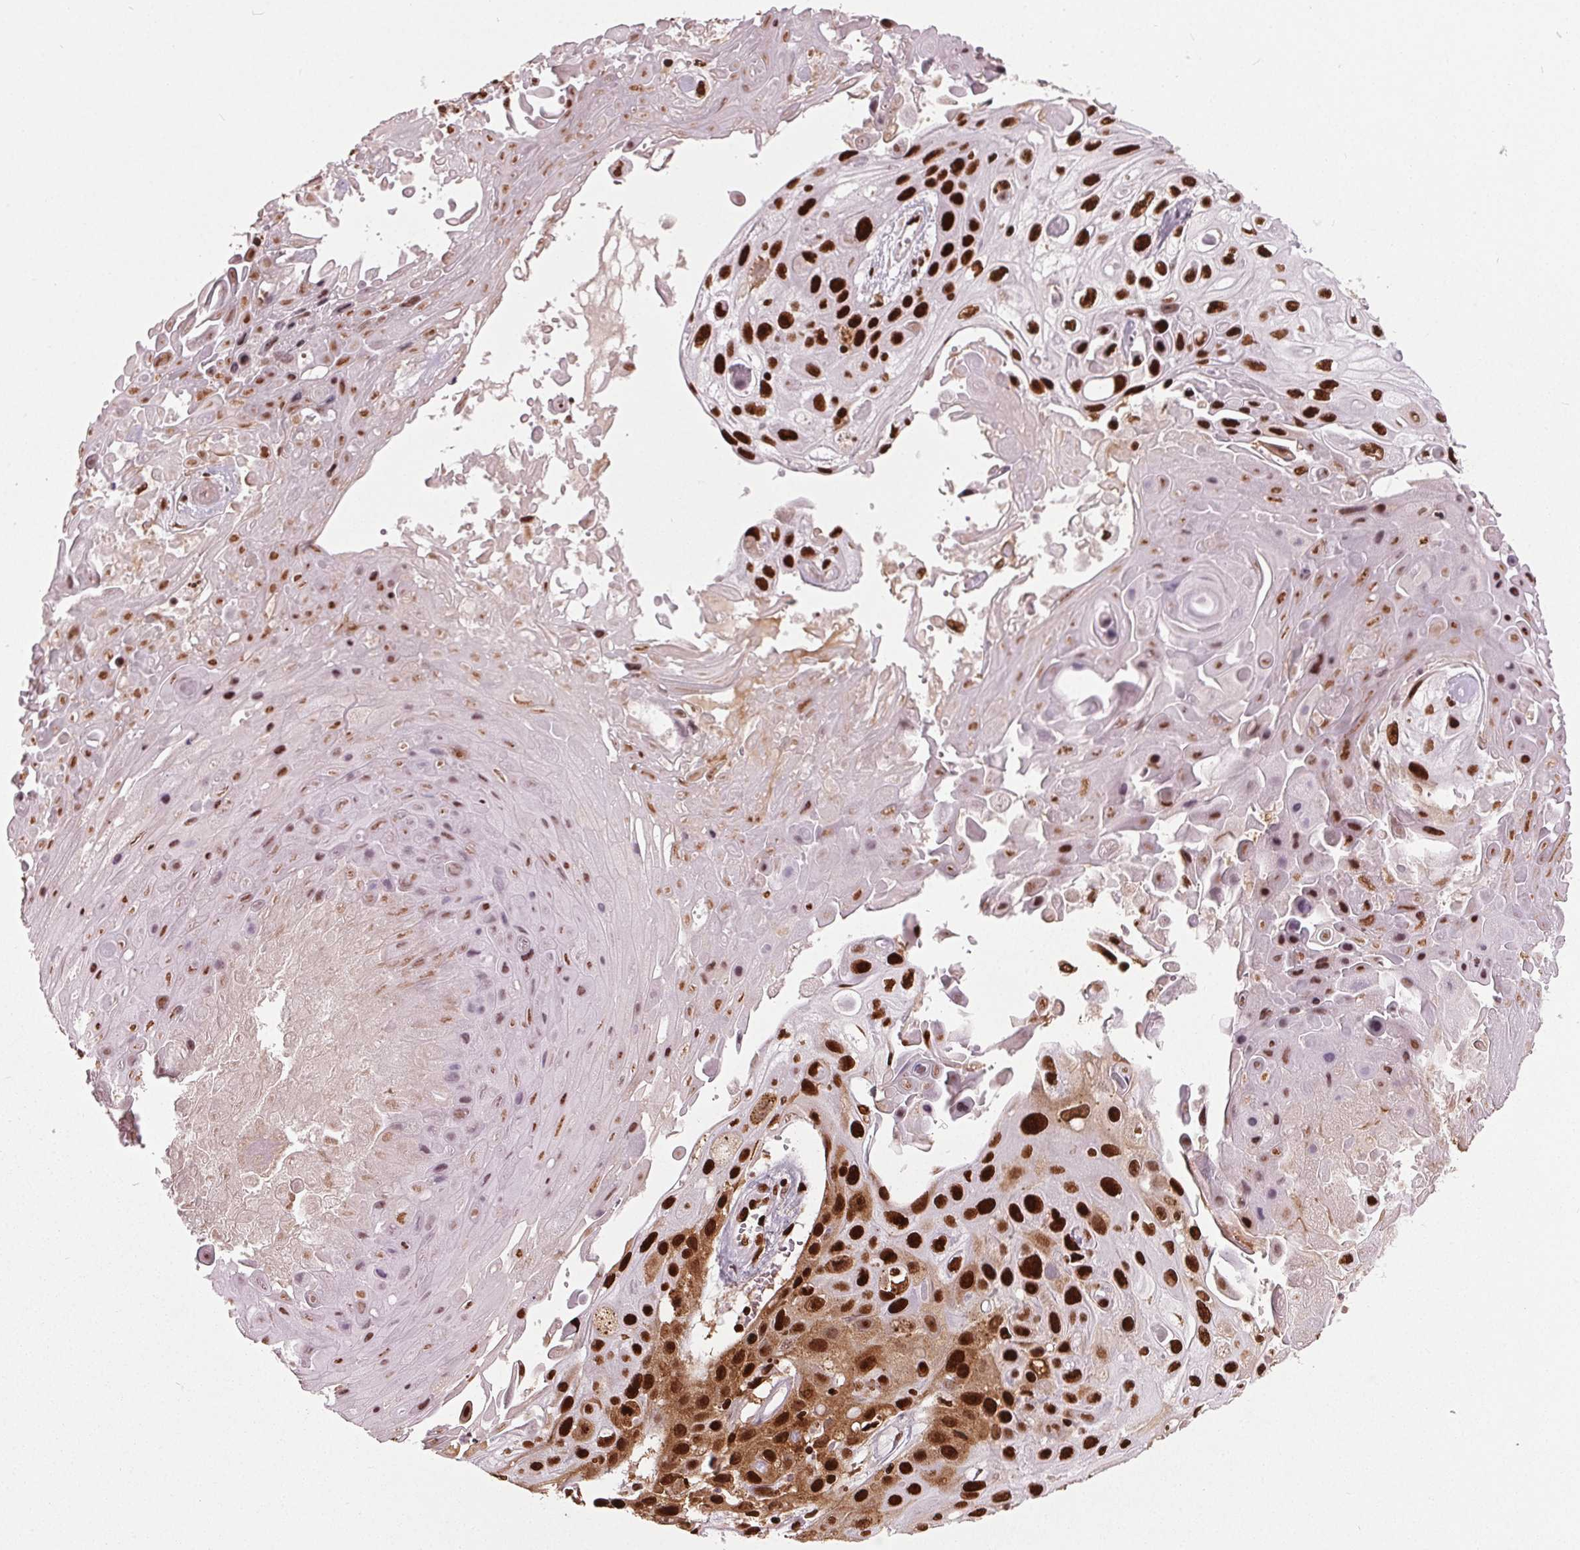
{"staining": {"intensity": "strong", "quantity": ">75%", "location": "nuclear"}, "tissue": "skin cancer", "cell_type": "Tumor cells", "image_type": "cancer", "snomed": [{"axis": "morphology", "description": "Squamous cell carcinoma, NOS"}, {"axis": "topography", "description": "Skin"}], "caption": "Skin squamous cell carcinoma tissue reveals strong nuclear expression in about >75% of tumor cells", "gene": "BRD4", "patient": {"sex": "male", "age": 82}}